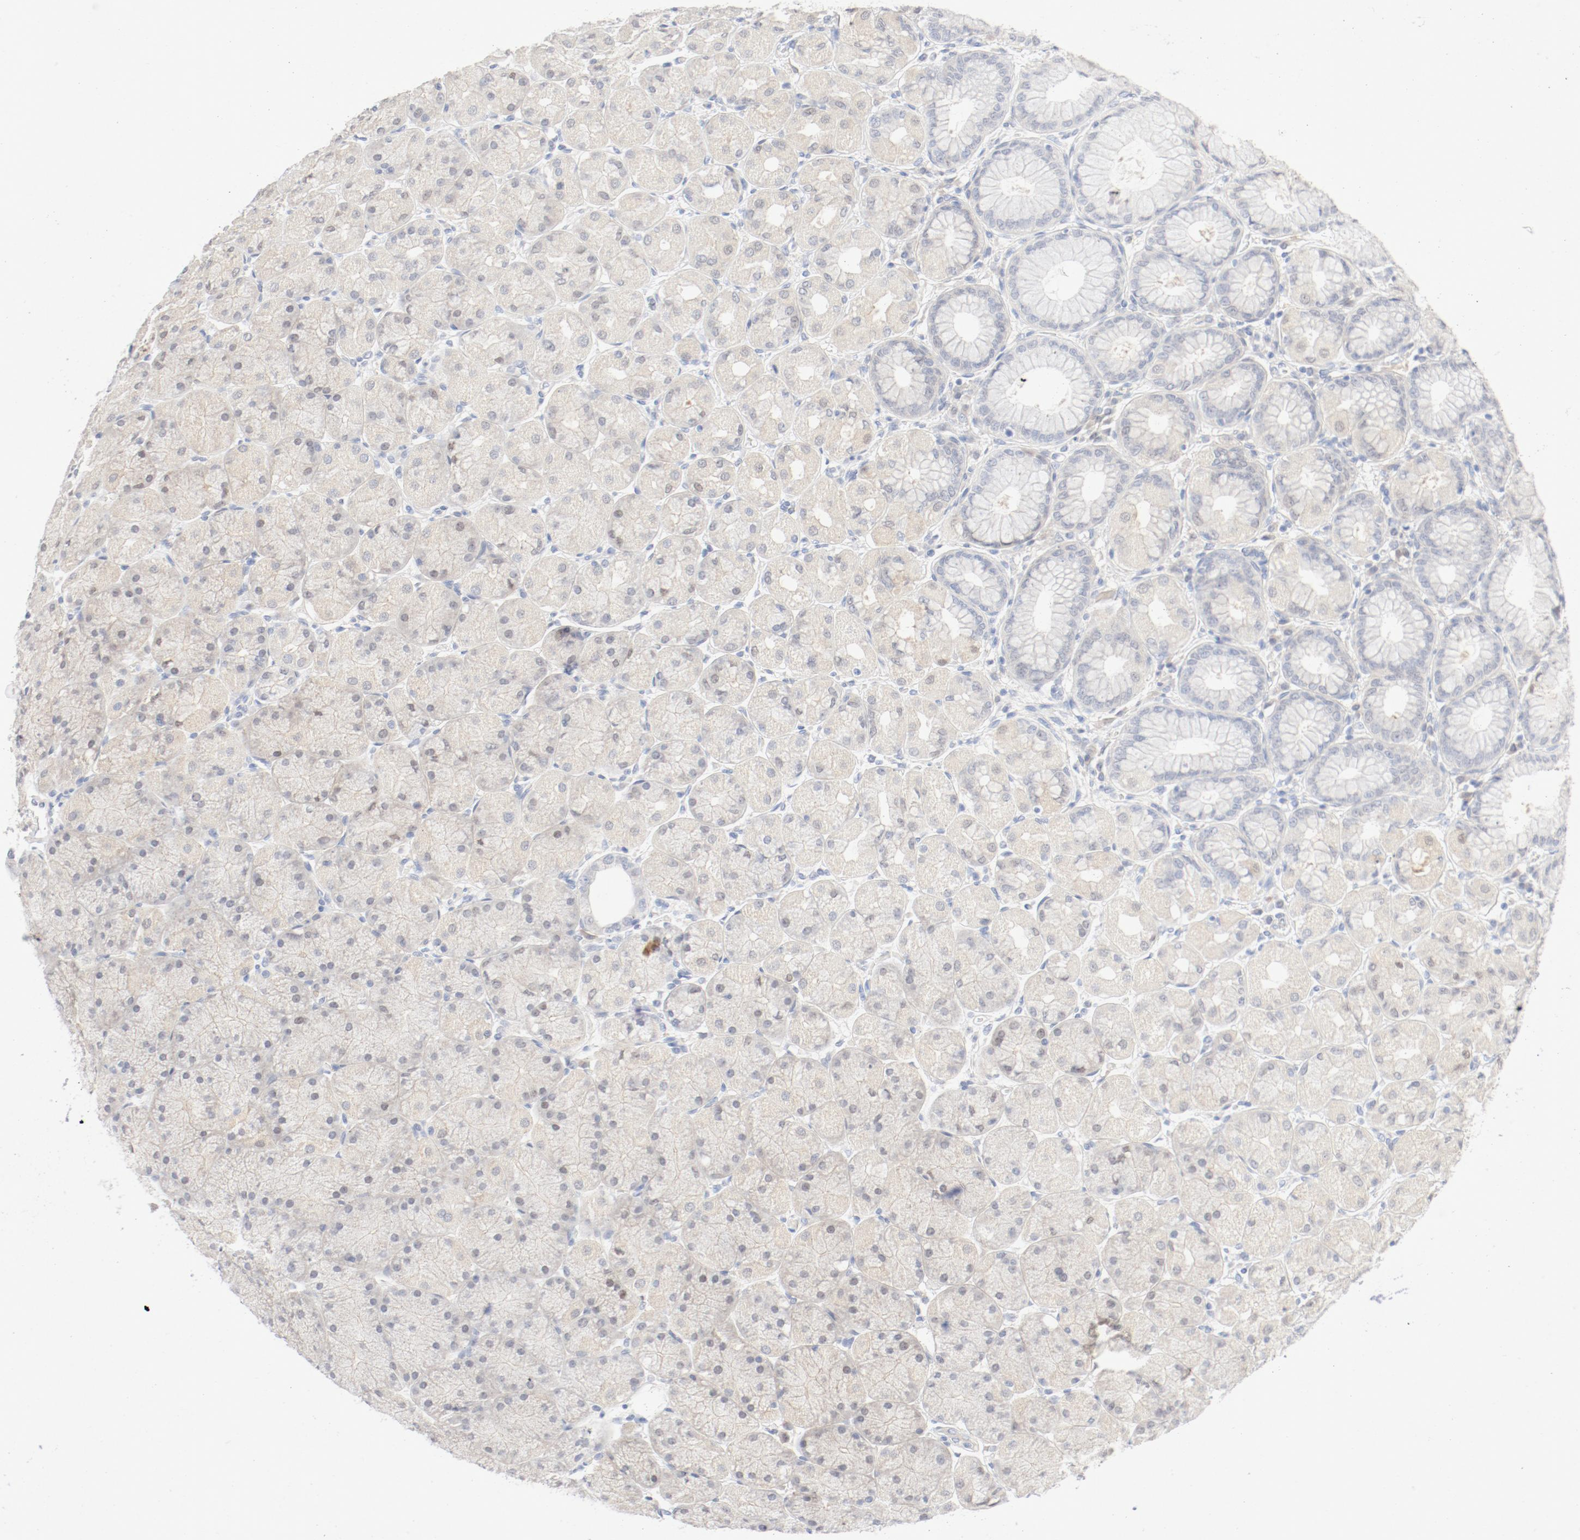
{"staining": {"intensity": "weak", "quantity": "<25%", "location": "cytoplasmic/membranous"}, "tissue": "stomach", "cell_type": "Glandular cells", "image_type": "normal", "snomed": [{"axis": "morphology", "description": "Normal tissue, NOS"}, {"axis": "topography", "description": "Stomach, upper"}], "caption": "An IHC photomicrograph of unremarkable stomach is shown. There is no staining in glandular cells of stomach.", "gene": "PGM1", "patient": {"sex": "female", "age": 56}}